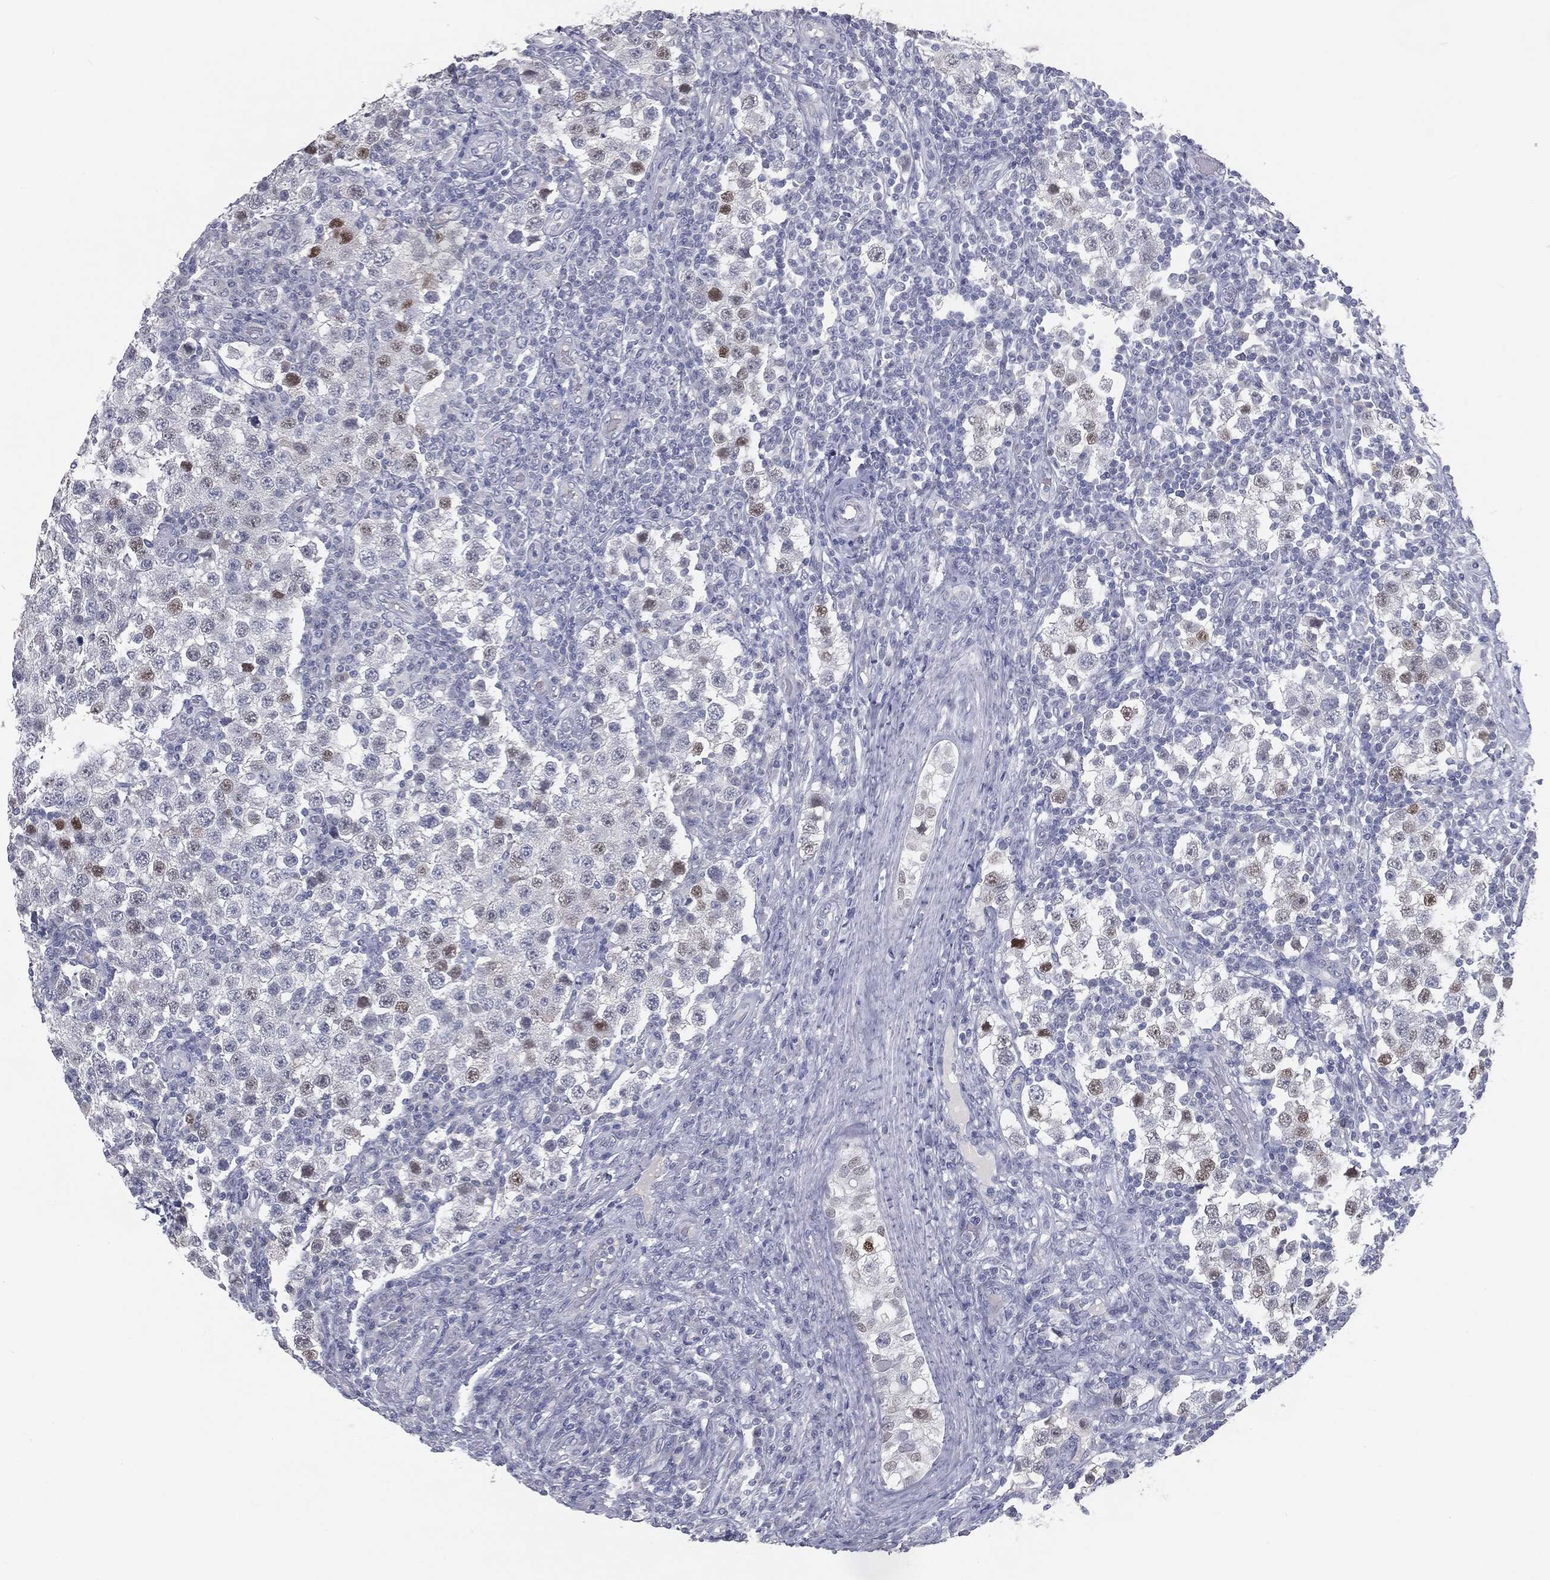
{"staining": {"intensity": "moderate", "quantity": "<25%", "location": "nuclear"}, "tissue": "testis cancer", "cell_type": "Tumor cells", "image_type": "cancer", "snomed": [{"axis": "morphology", "description": "Seminoma, NOS"}, {"axis": "topography", "description": "Testis"}], "caption": "DAB (3,3'-diaminobenzidine) immunohistochemical staining of seminoma (testis) reveals moderate nuclear protein expression in approximately <25% of tumor cells. The staining was performed using DAB, with brown indicating positive protein expression. Nuclei are stained blue with hematoxylin.", "gene": "PRAME", "patient": {"sex": "male", "age": 34}}